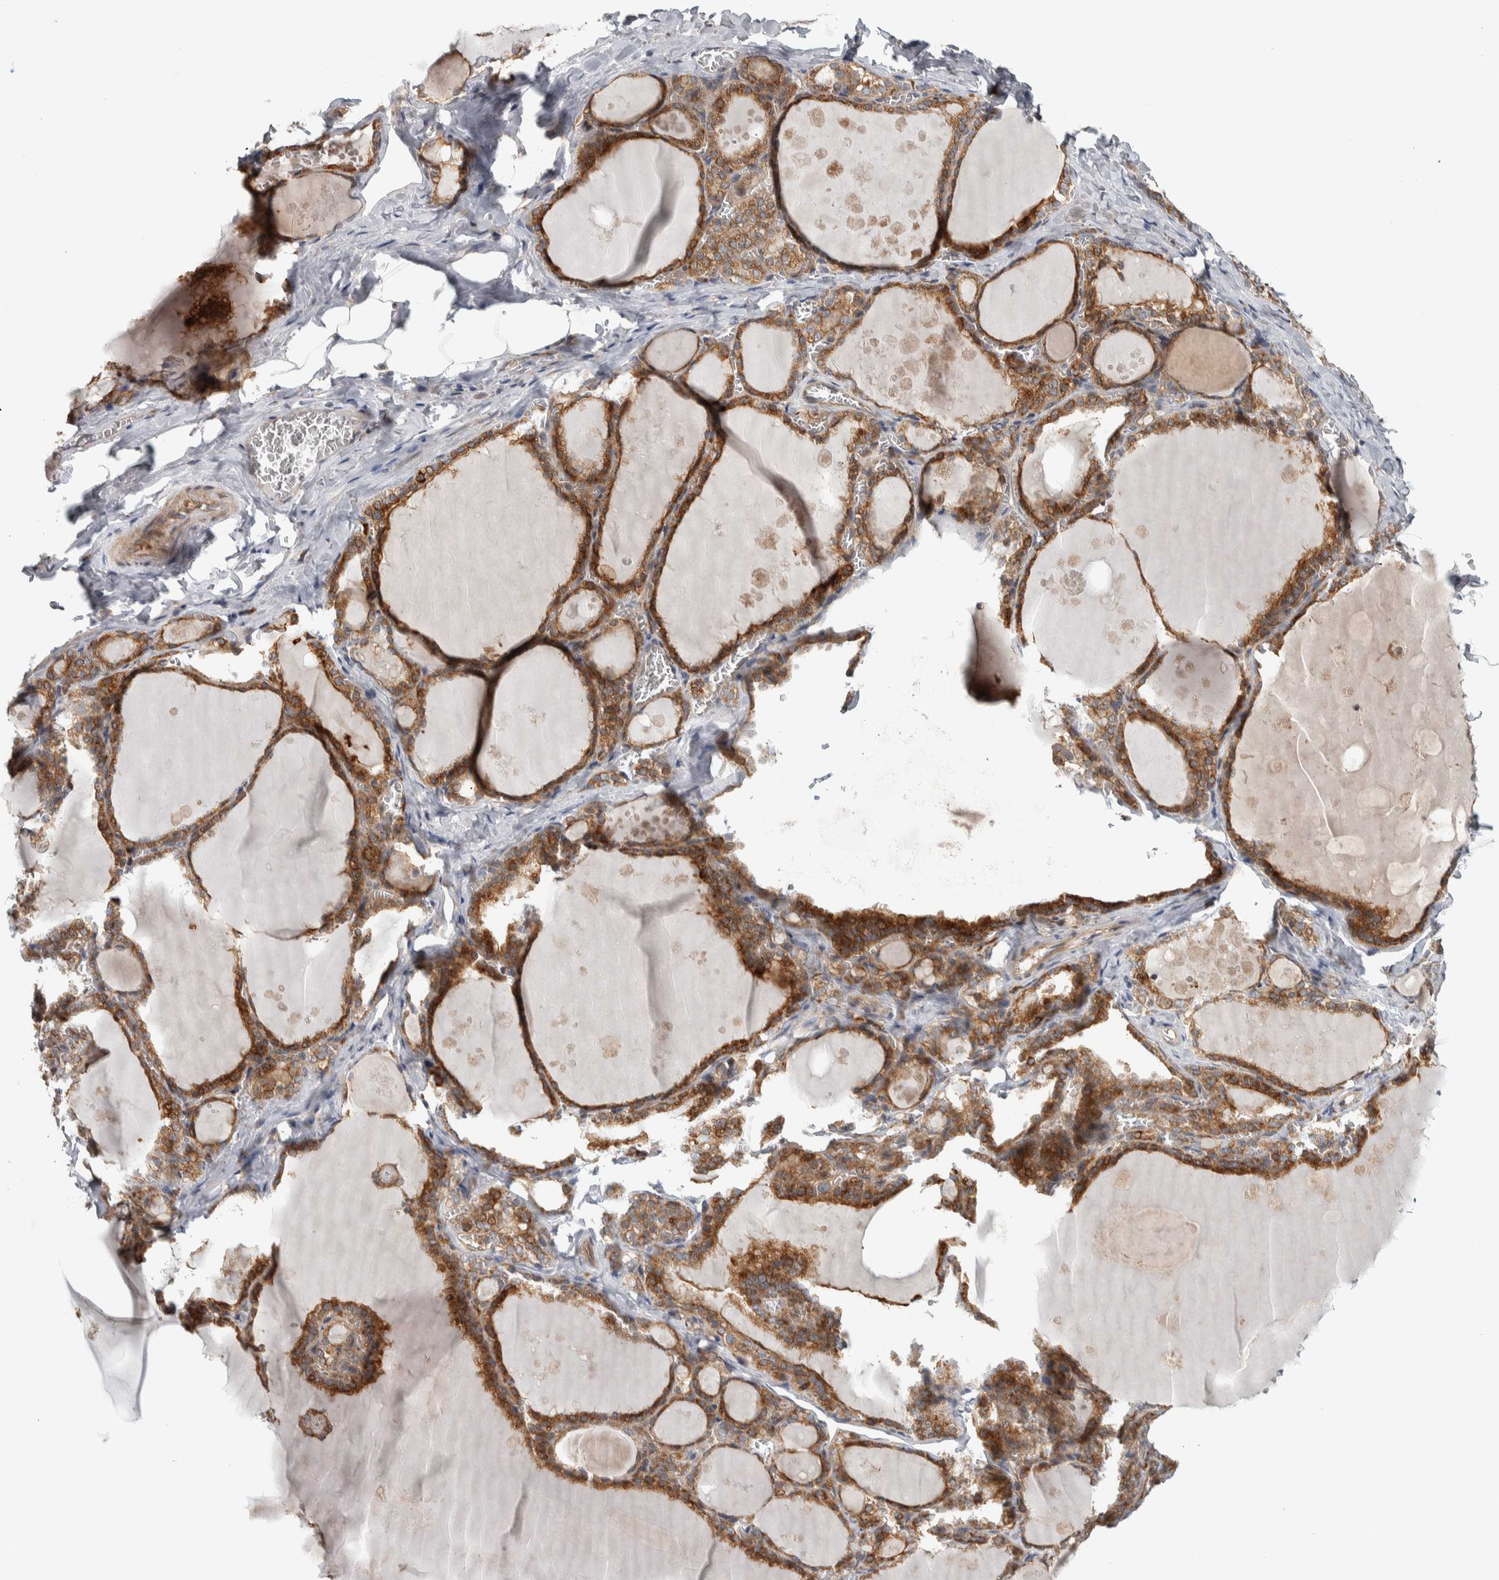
{"staining": {"intensity": "moderate", "quantity": ">75%", "location": "cytoplasmic/membranous"}, "tissue": "thyroid gland", "cell_type": "Glandular cells", "image_type": "normal", "snomed": [{"axis": "morphology", "description": "Normal tissue, NOS"}, {"axis": "topography", "description": "Thyroid gland"}], "caption": "Immunohistochemistry photomicrograph of benign thyroid gland: thyroid gland stained using IHC exhibits medium levels of moderate protein expression localized specifically in the cytoplasmic/membranous of glandular cells, appearing as a cytoplasmic/membranous brown color.", "gene": "TBC1D31", "patient": {"sex": "male", "age": 56}}